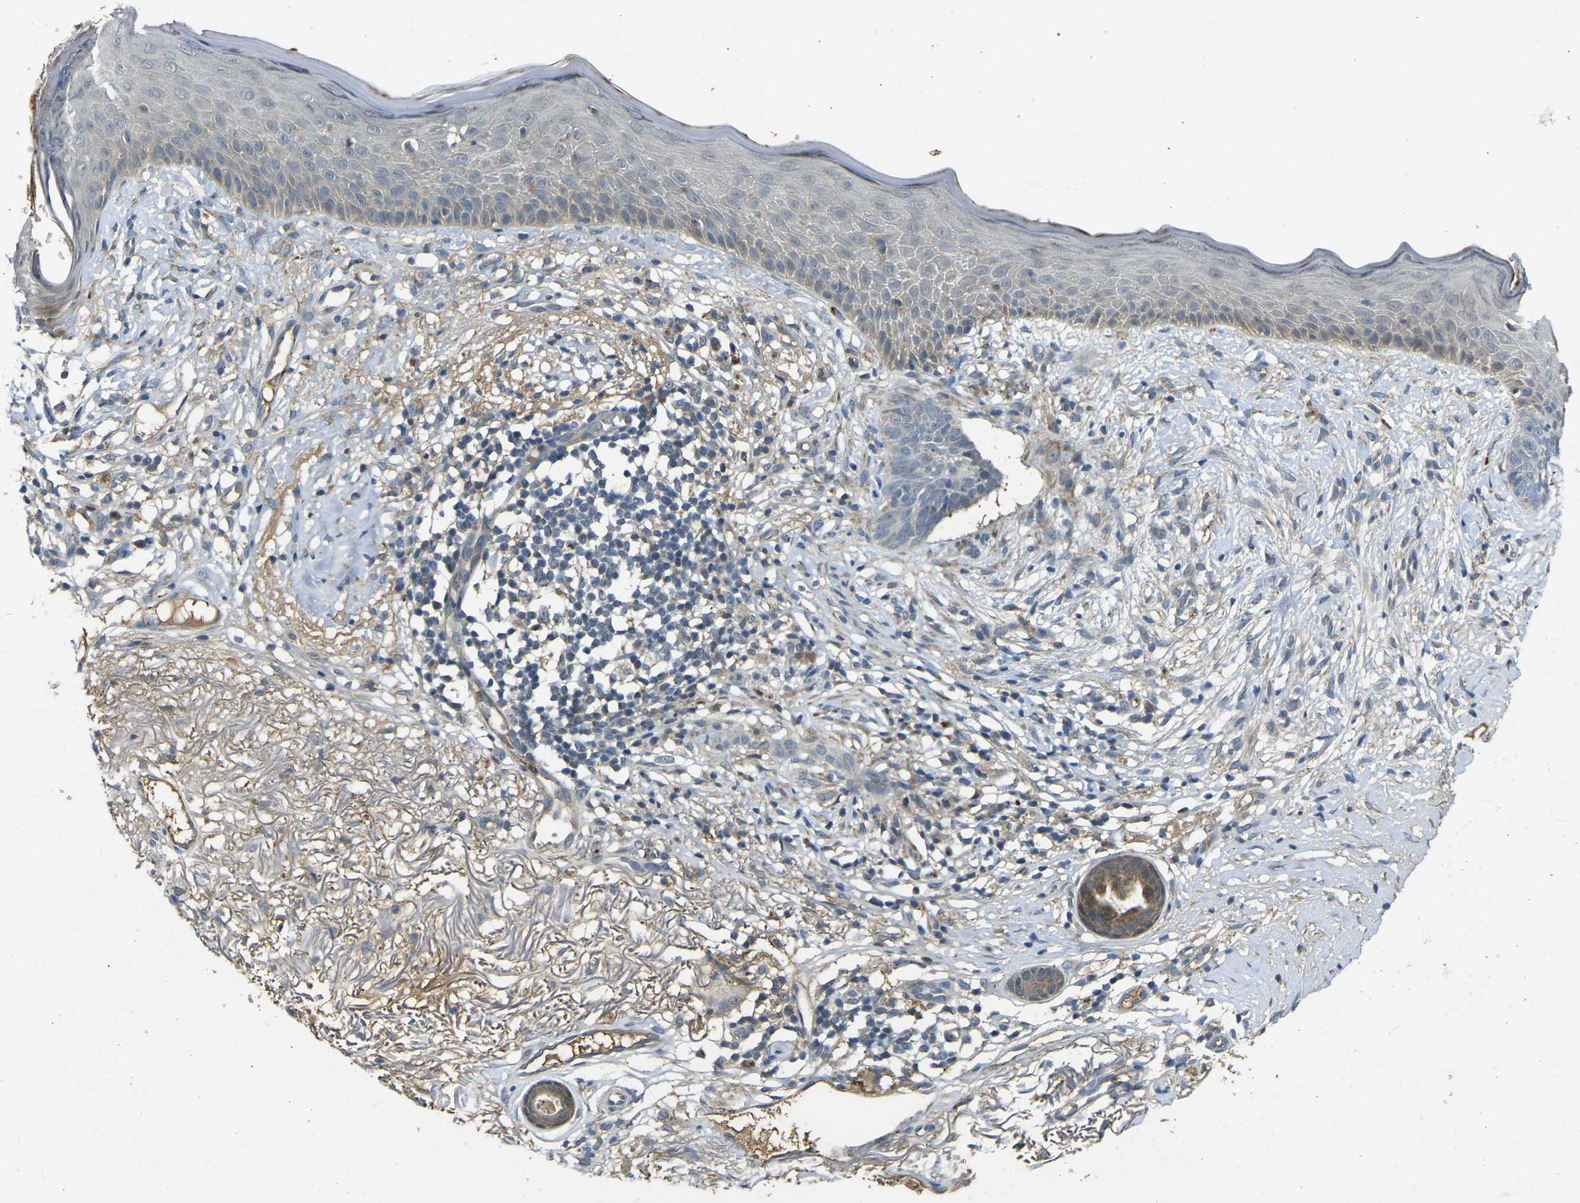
{"staining": {"intensity": "negative", "quantity": "none", "location": "none"}, "tissue": "skin cancer", "cell_type": "Tumor cells", "image_type": "cancer", "snomed": [{"axis": "morphology", "description": "Basal cell carcinoma"}, {"axis": "topography", "description": "Skin"}], "caption": "This is an immunohistochemistry micrograph of skin basal cell carcinoma. There is no positivity in tumor cells.", "gene": "PIGL", "patient": {"sex": "female", "age": 70}}